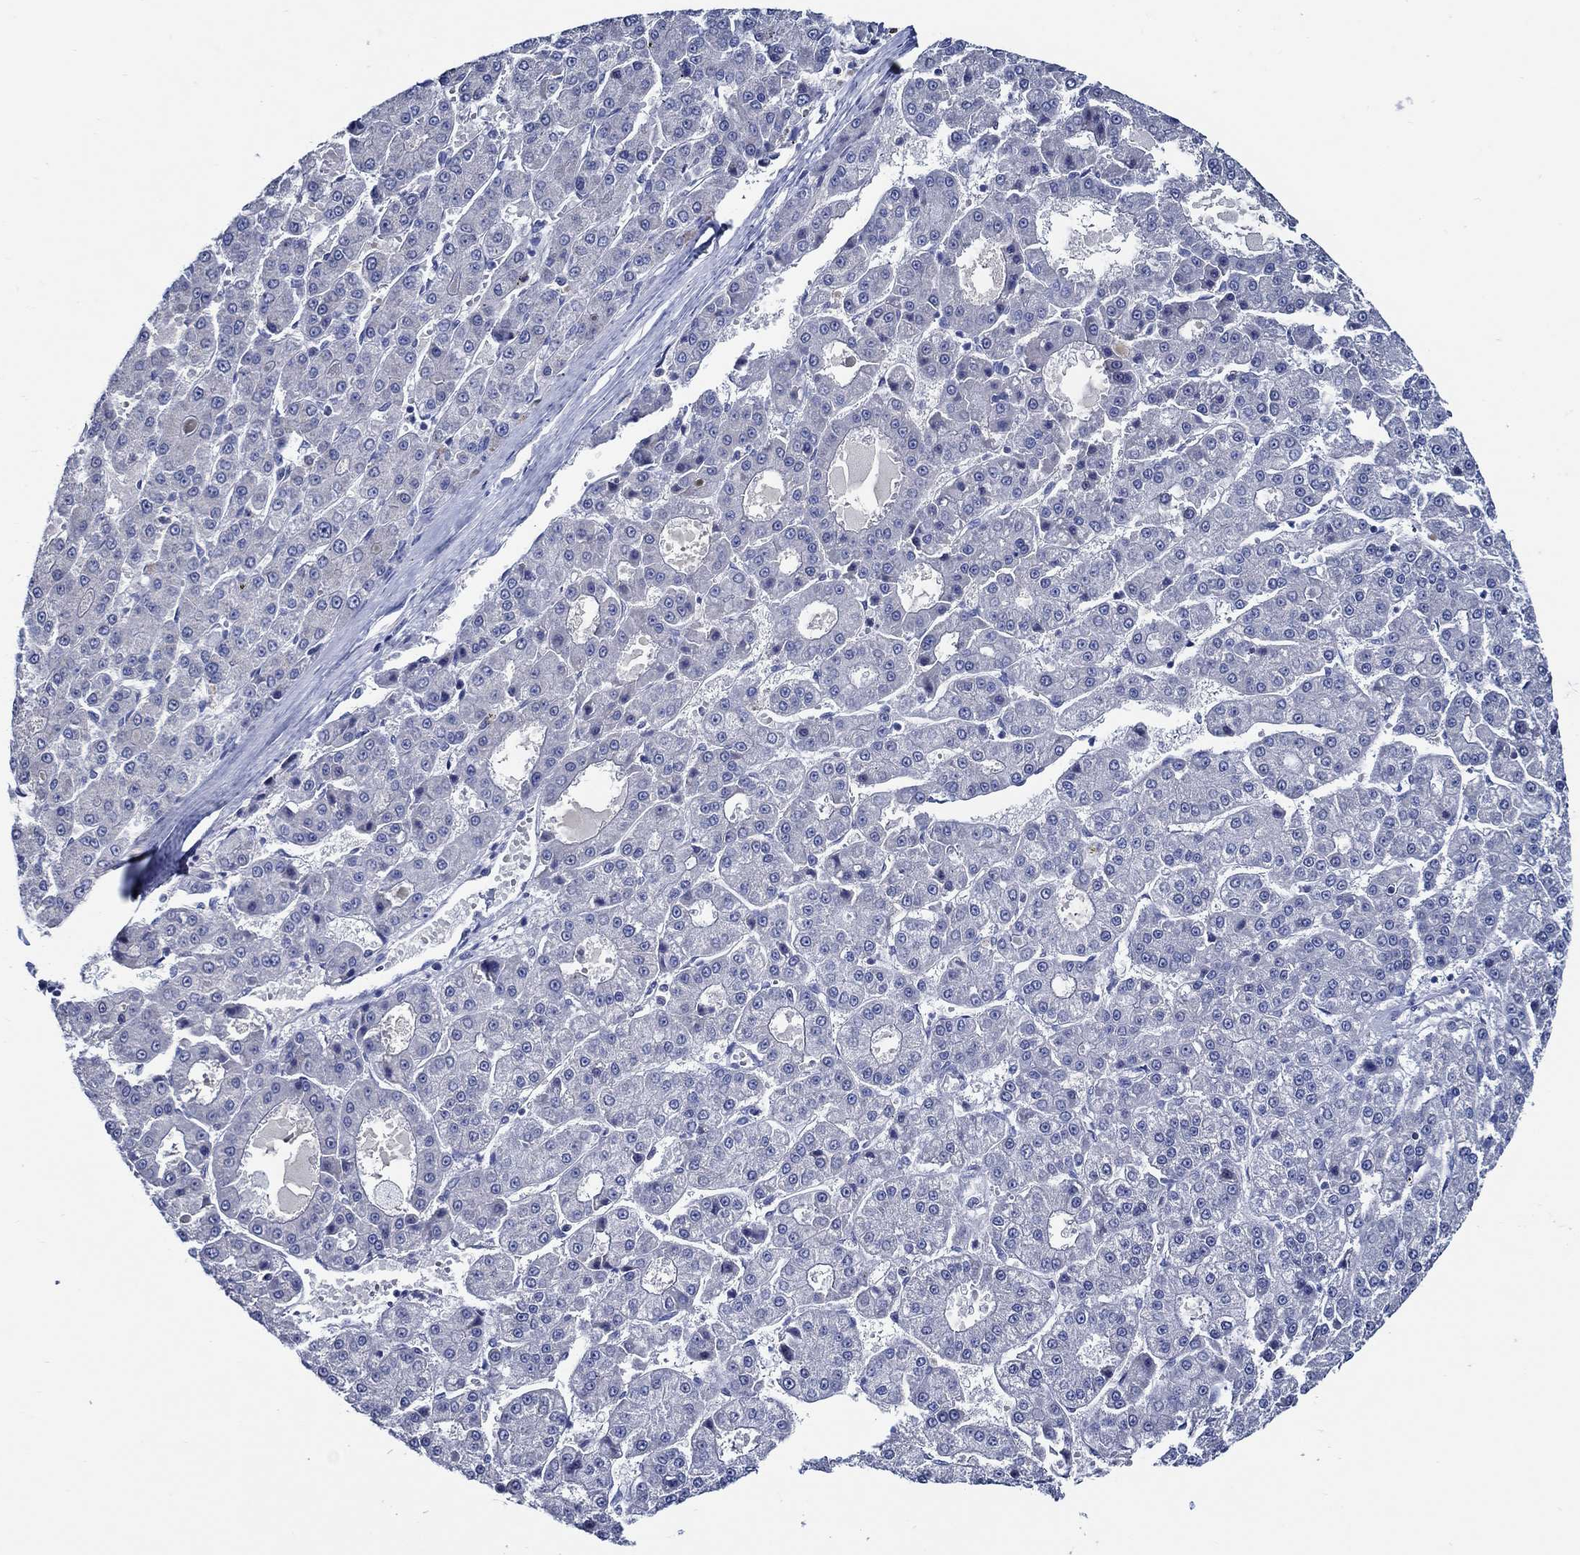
{"staining": {"intensity": "negative", "quantity": "none", "location": "none"}, "tissue": "liver cancer", "cell_type": "Tumor cells", "image_type": "cancer", "snomed": [{"axis": "morphology", "description": "Carcinoma, Hepatocellular, NOS"}, {"axis": "topography", "description": "Liver"}], "caption": "Human liver cancer (hepatocellular carcinoma) stained for a protein using IHC exhibits no positivity in tumor cells.", "gene": "SKOR1", "patient": {"sex": "male", "age": 70}}